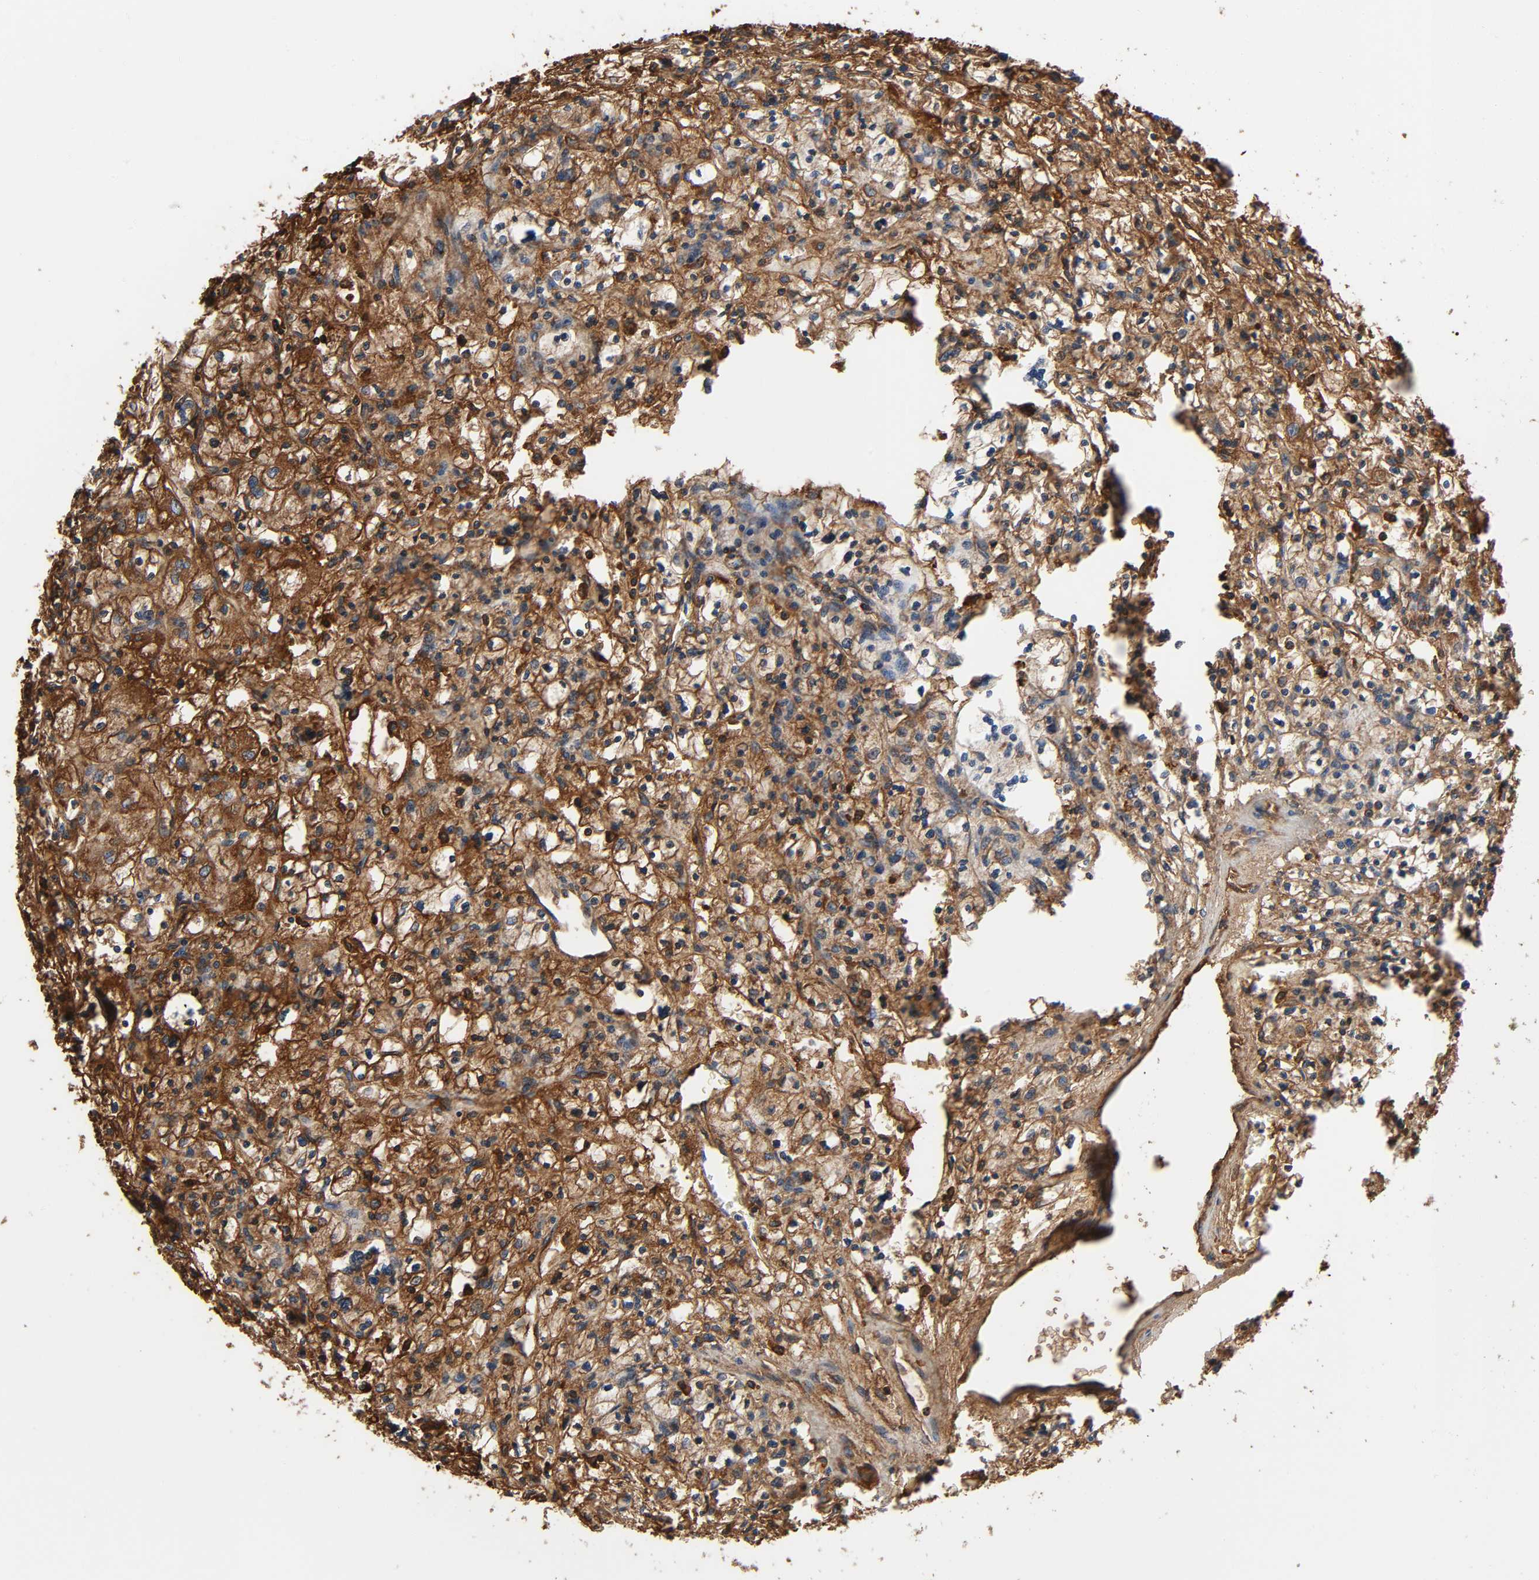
{"staining": {"intensity": "strong", "quantity": "25%-75%", "location": "cytoplasmic/membranous"}, "tissue": "renal cancer", "cell_type": "Tumor cells", "image_type": "cancer", "snomed": [{"axis": "morphology", "description": "Adenocarcinoma, NOS"}, {"axis": "topography", "description": "Kidney"}], "caption": "Immunohistochemical staining of renal cancer displays high levels of strong cytoplasmic/membranous staining in about 25%-75% of tumor cells.", "gene": "C3", "patient": {"sex": "female", "age": 83}}